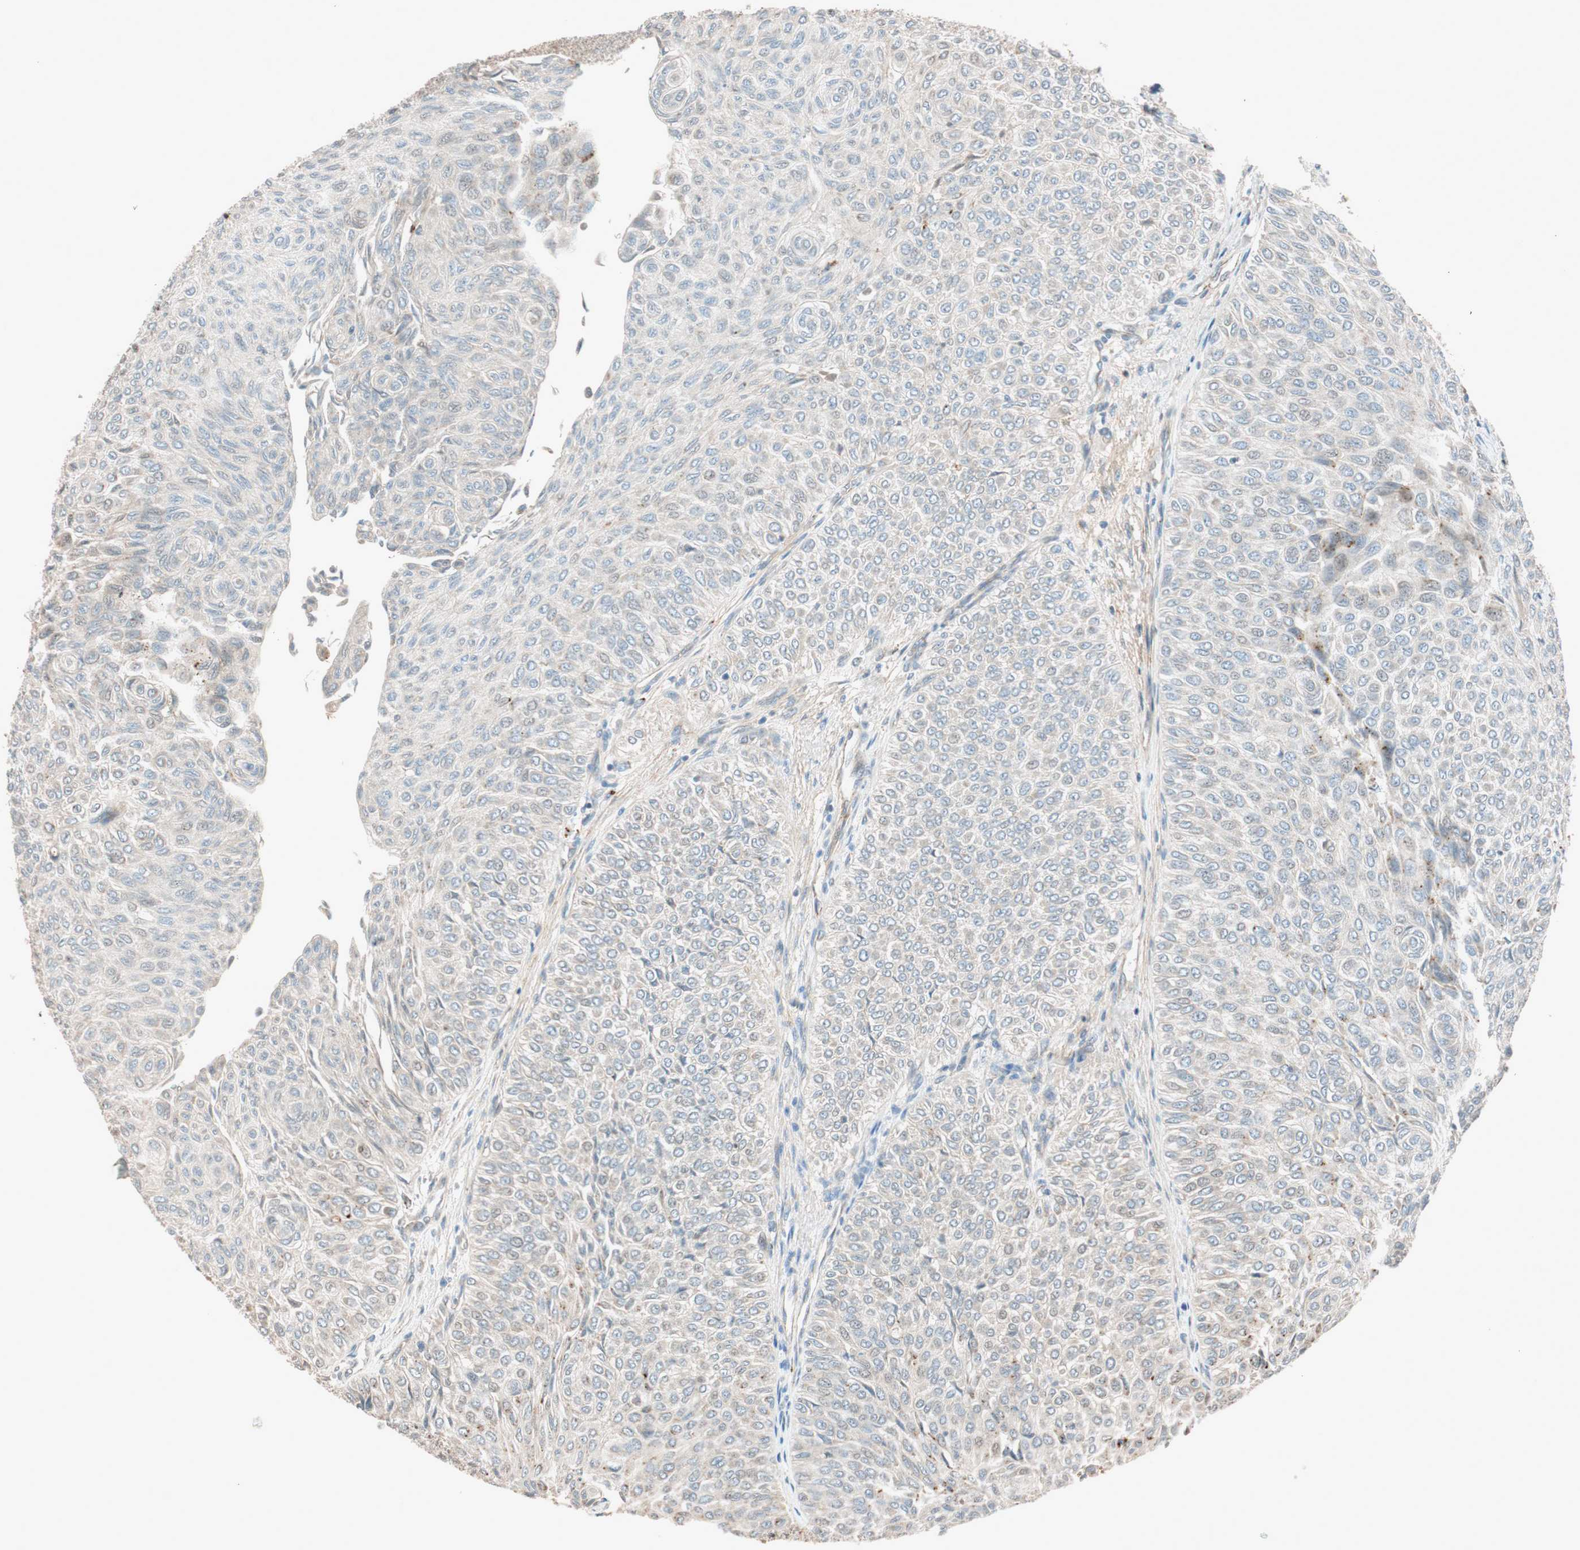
{"staining": {"intensity": "strong", "quantity": "<25%", "location": "cytoplasmic/membranous"}, "tissue": "urothelial cancer", "cell_type": "Tumor cells", "image_type": "cancer", "snomed": [{"axis": "morphology", "description": "Urothelial carcinoma, Low grade"}, {"axis": "topography", "description": "Urinary bladder"}], "caption": "This photomicrograph reveals IHC staining of human urothelial cancer, with medium strong cytoplasmic/membranous staining in about <25% of tumor cells.", "gene": "EPHA6", "patient": {"sex": "male", "age": 78}}